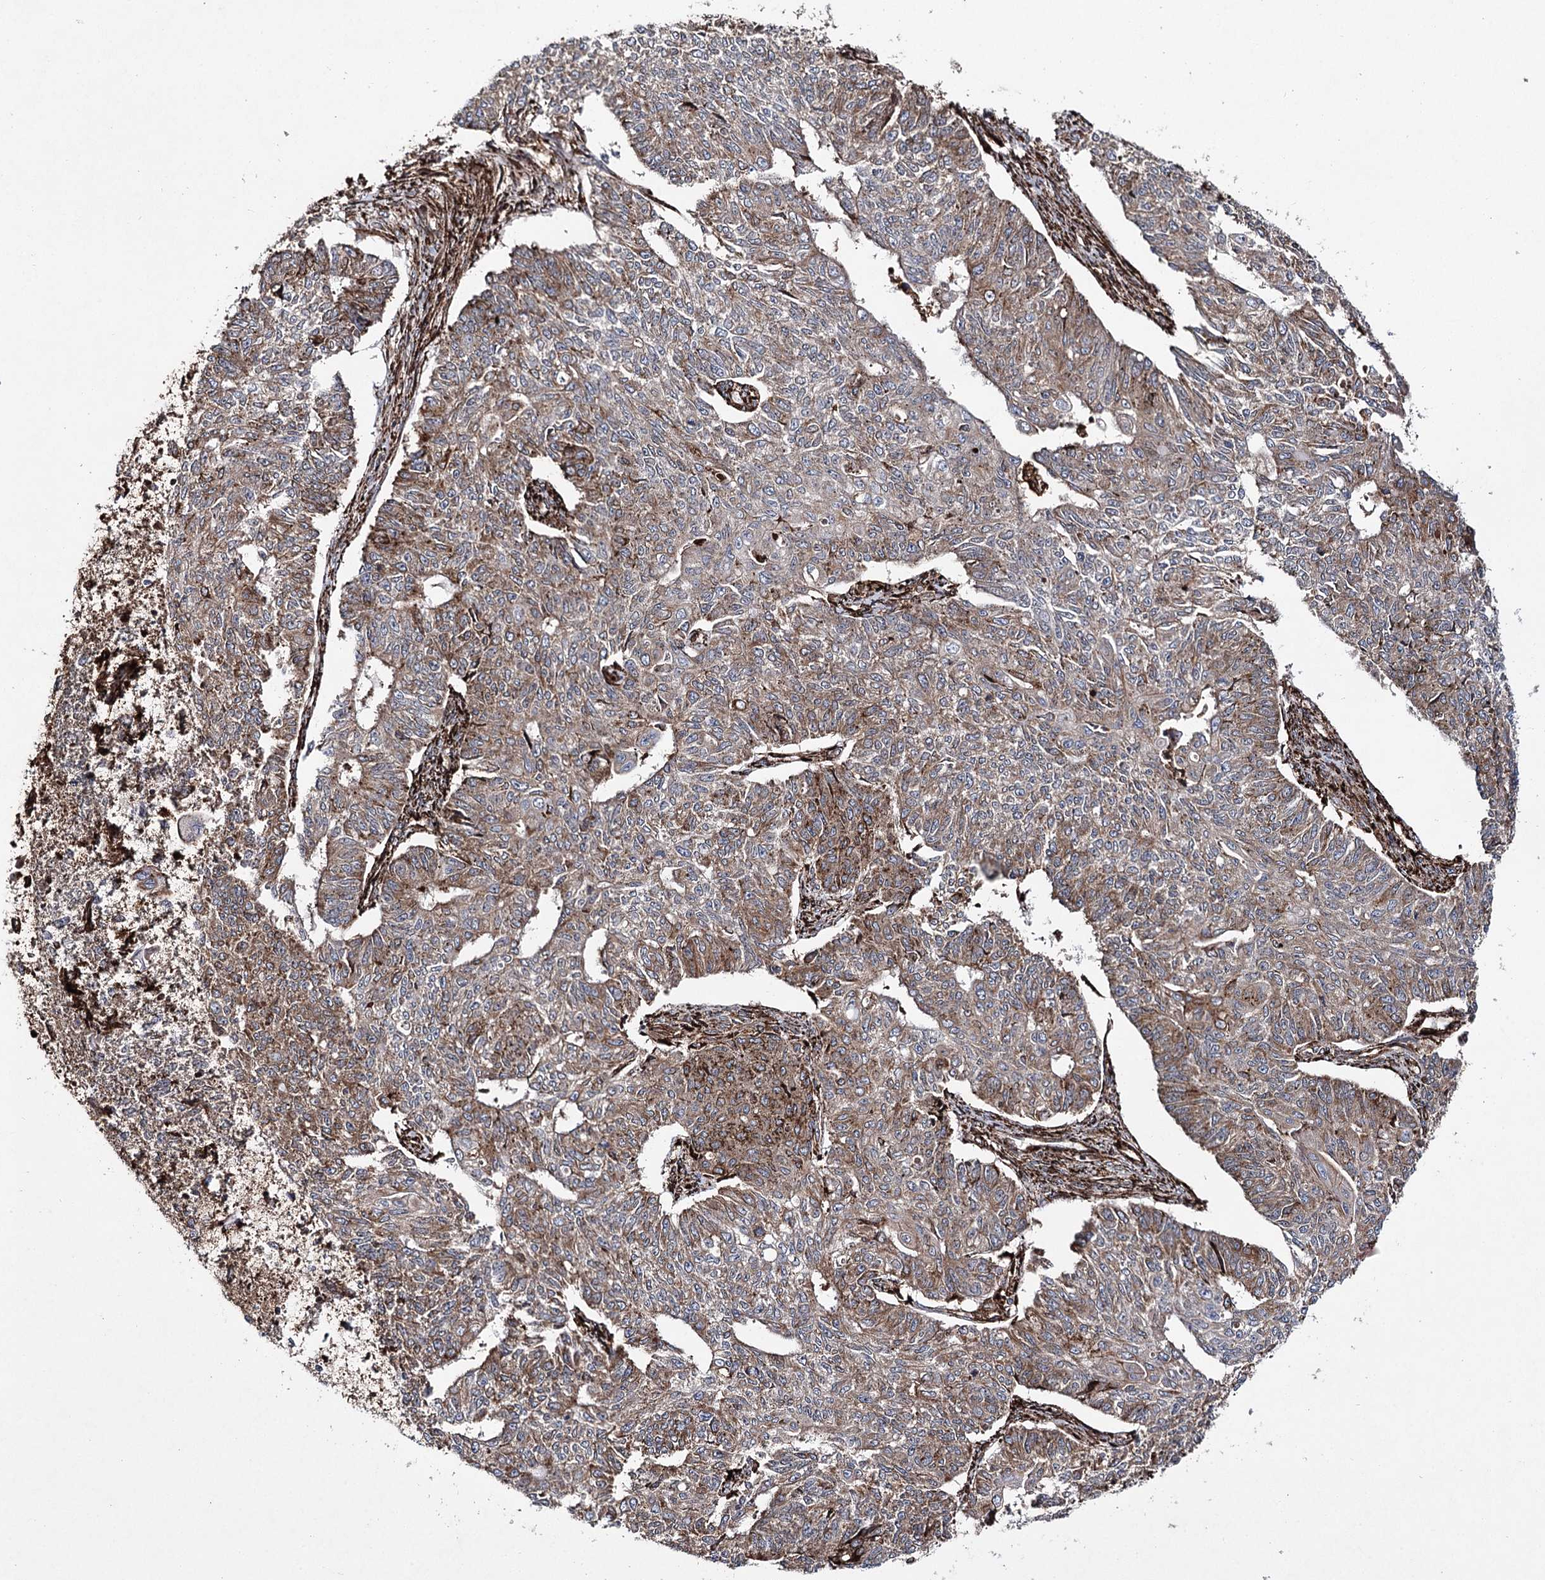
{"staining": {"intensity": "weak", "quantity": "25%-75%", "location": "cytoplasmic/membranous"}, "tissue": "endometrial cancer", "cell_type": "Tumor cells", "image_type": "cancer", "snomed": [{"axis": "morphology", "description": "Adenocarcinoma, NOS"}, {"axis": "topography", "description": "Endometrium"}], "caption": "Protein expression analysis of endometrial cancer (adenocarcinoma) reveals weak cytoplasmic/membranous positivity in approximately 25%-75% of tumor cells.", "gene": "DCUN1D4", "patient": {"sex": "female", "age": 32}}